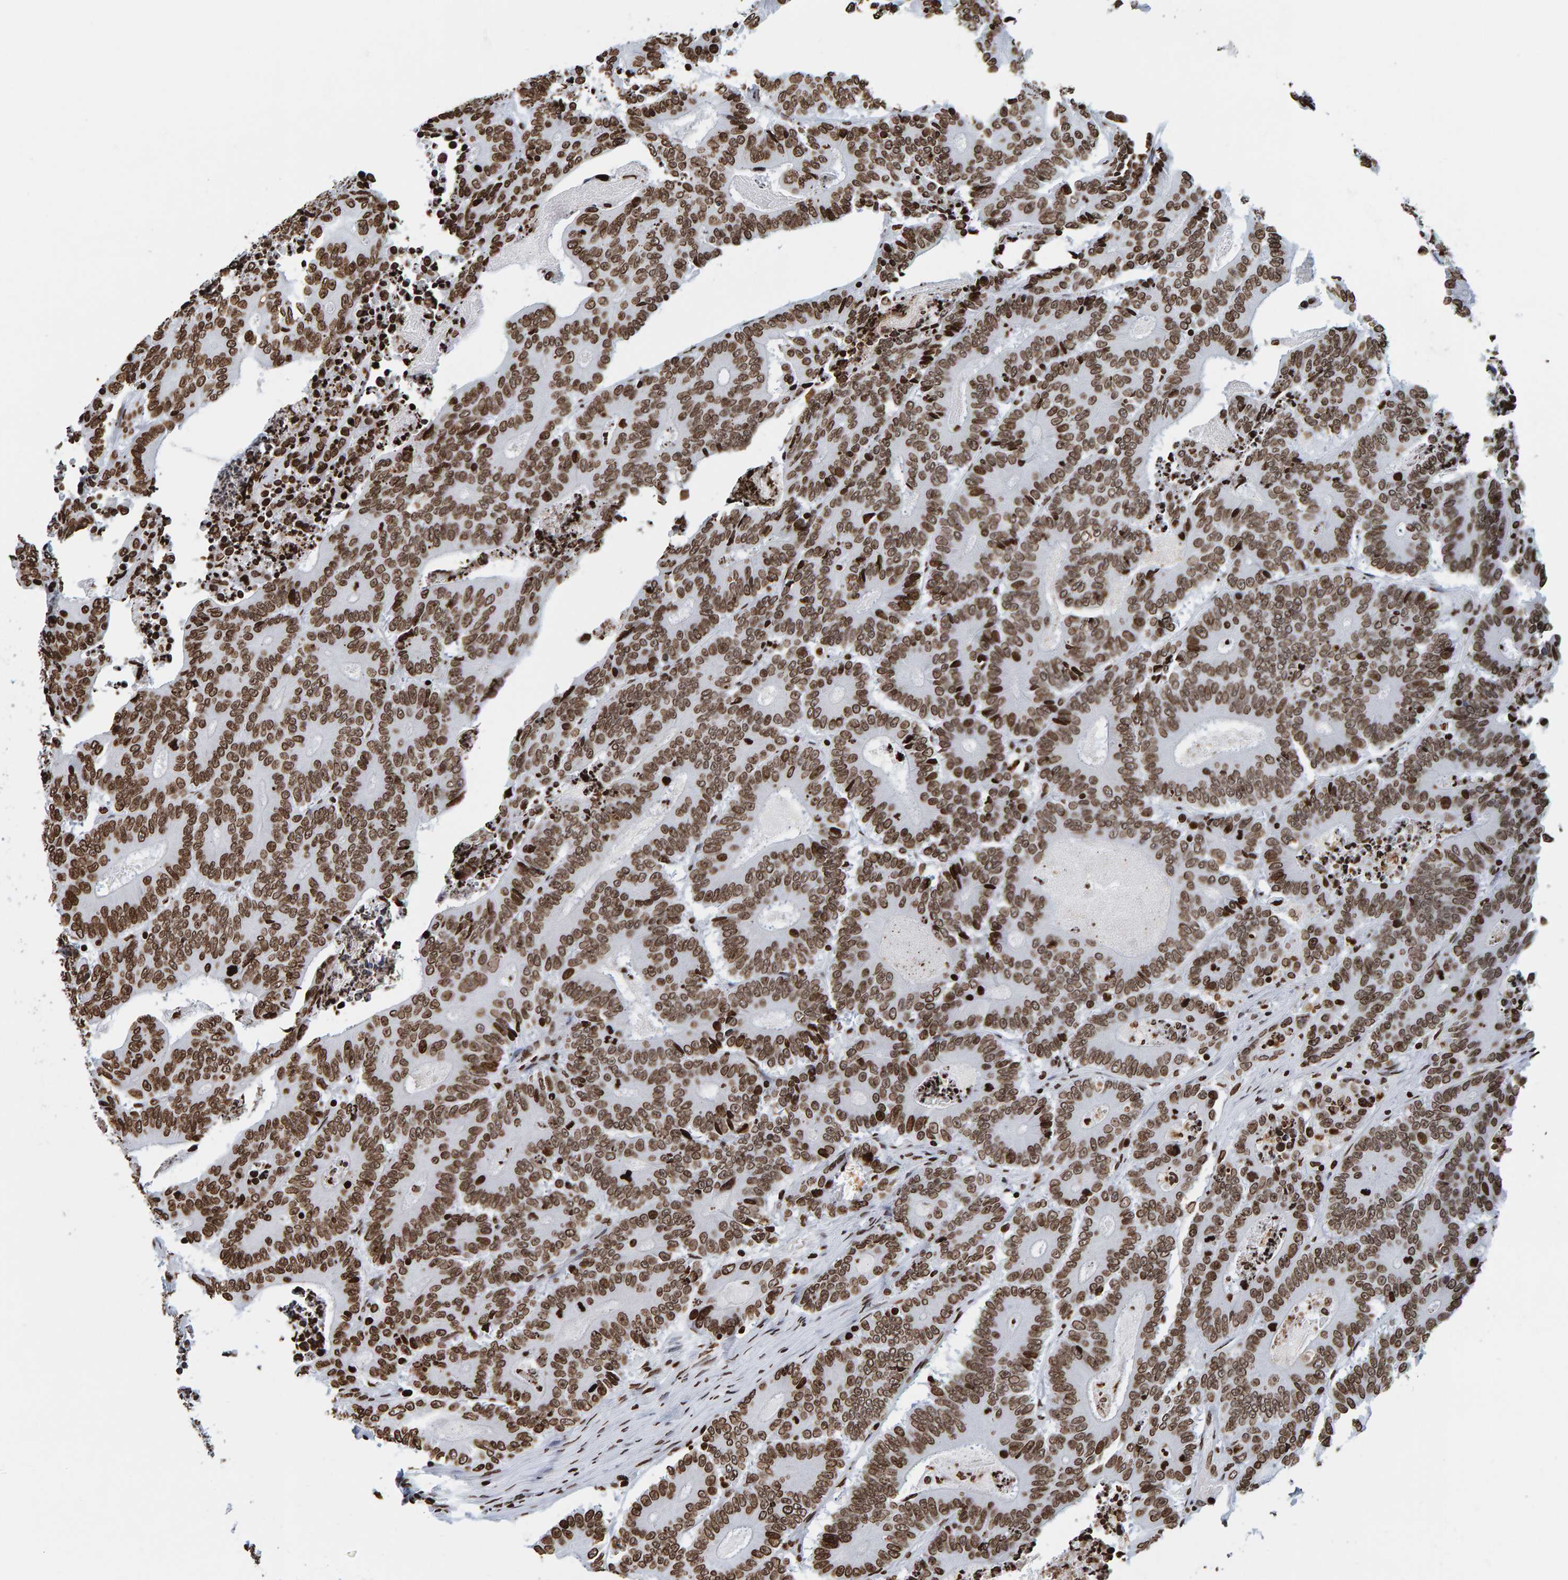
{"staining": {"intensity": "moderate", "quantity": ">75%", "location": "nuclear"}, "tissue": "colorectal cancer", "cell_type": "Tumor cells", "image_type": "cancer", "snomed": [{"axis": "morphology", "description": "Adenocarcinoma, NOS"}, {"axis": "topography", "description": "Colon"}], "caption": "Brown immunohistochemical staining in human colorectal cancer shows moderate nuclear staining in approximately >75% of tumor cells.", "gene": "BRF2", "patient": {"sex": "male", "age": 83}}